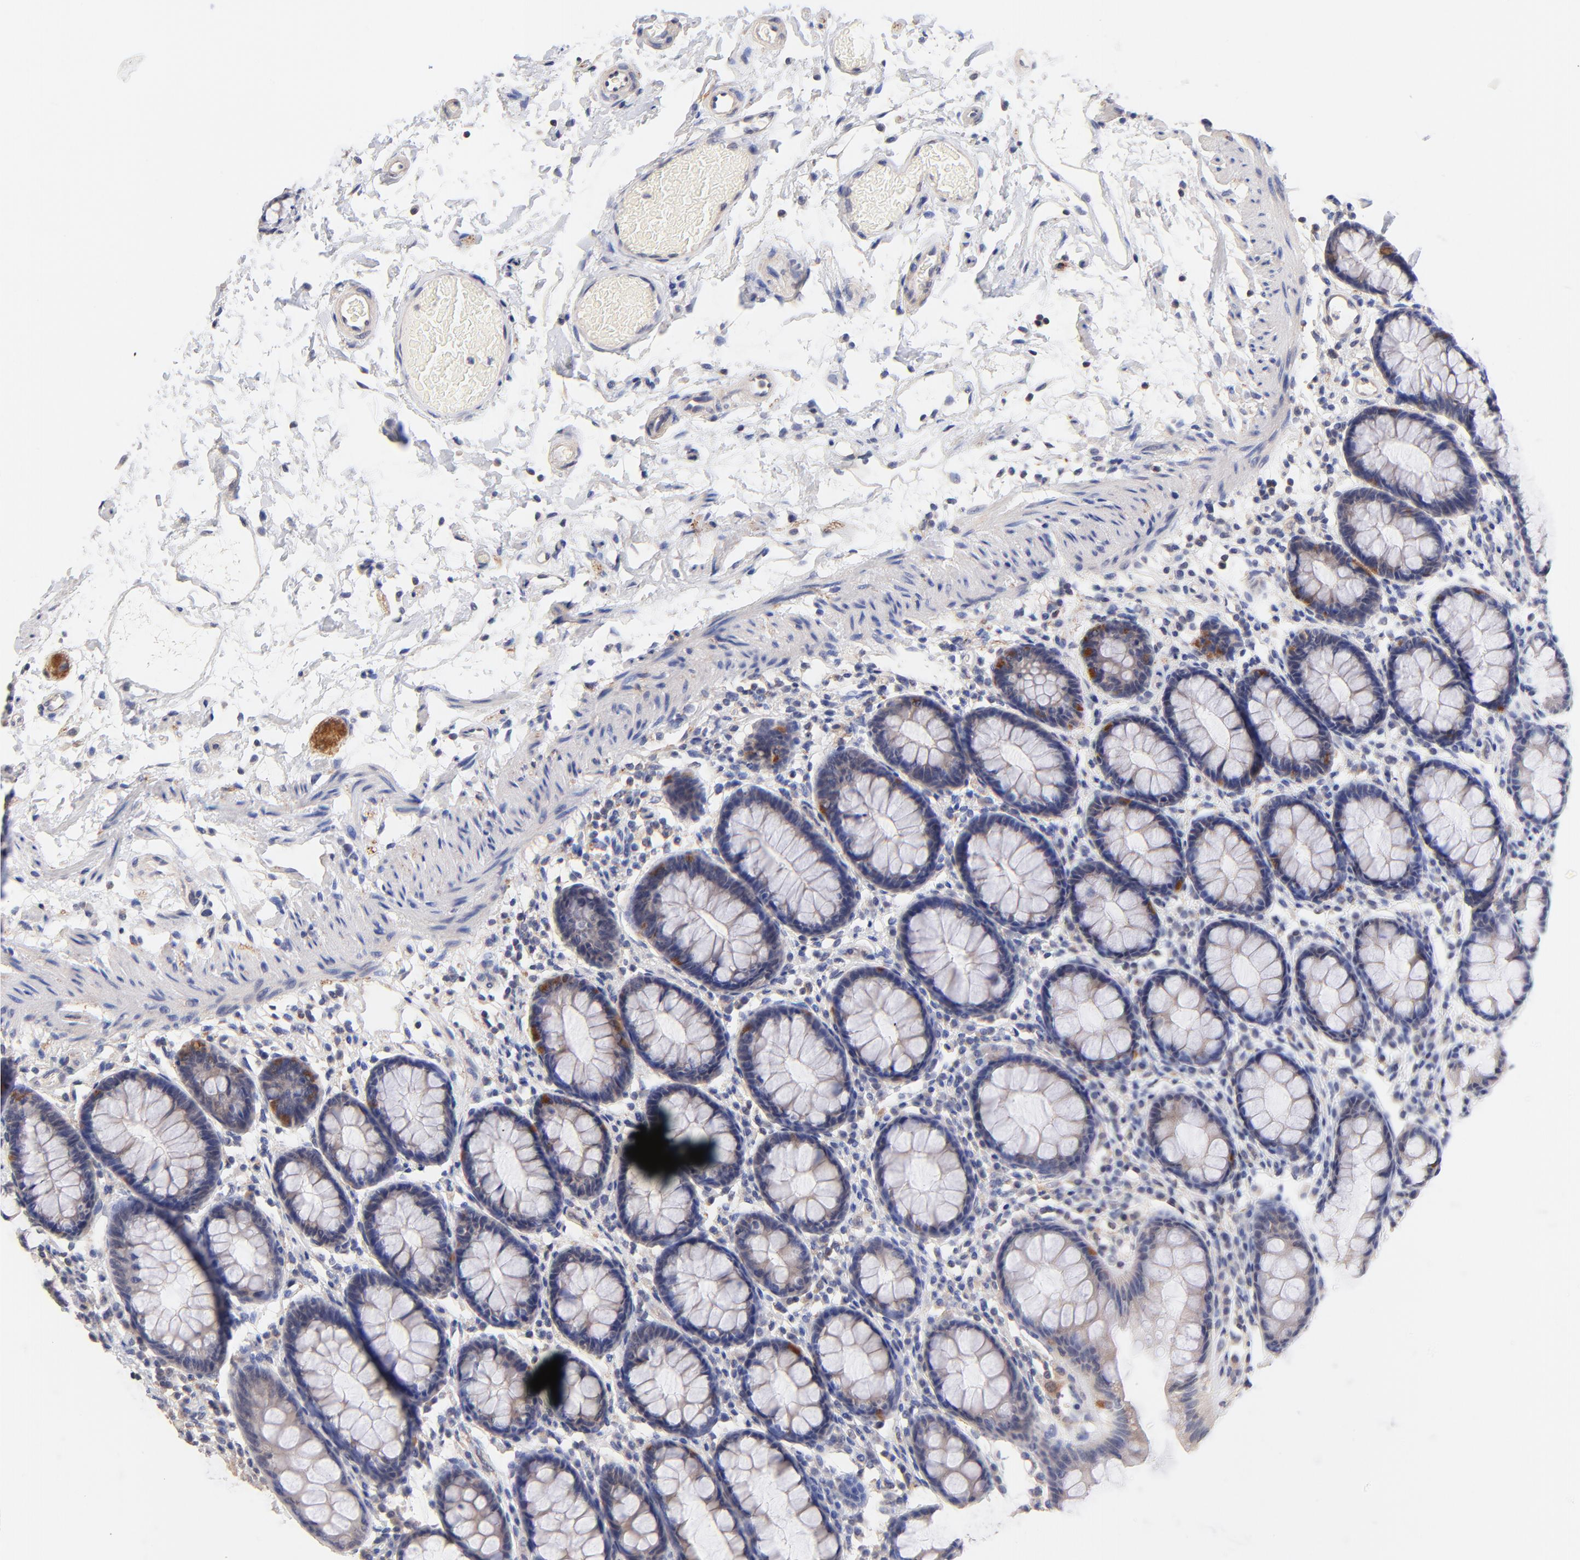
{"staining": {"intensity": "moderate", "quantity": "<25%", "location": "cytoplasmic/membranous"}, "tissue": "rectum", "cell_type": "Glandular cells", "image_type": "normal", "snomed": [{"axis": "morphology", "description": "Normal tissue, NOS"}, {"axis": "topography", "description": "Rectum"}], "caption": "Protein analysis of unremarkable rectum exhibits moderate cytoplasmic/membranous expression in approximately <25% of glandular cells.", "gene": "RIBC2", "patient": {"sex": "male", "age": 92}}